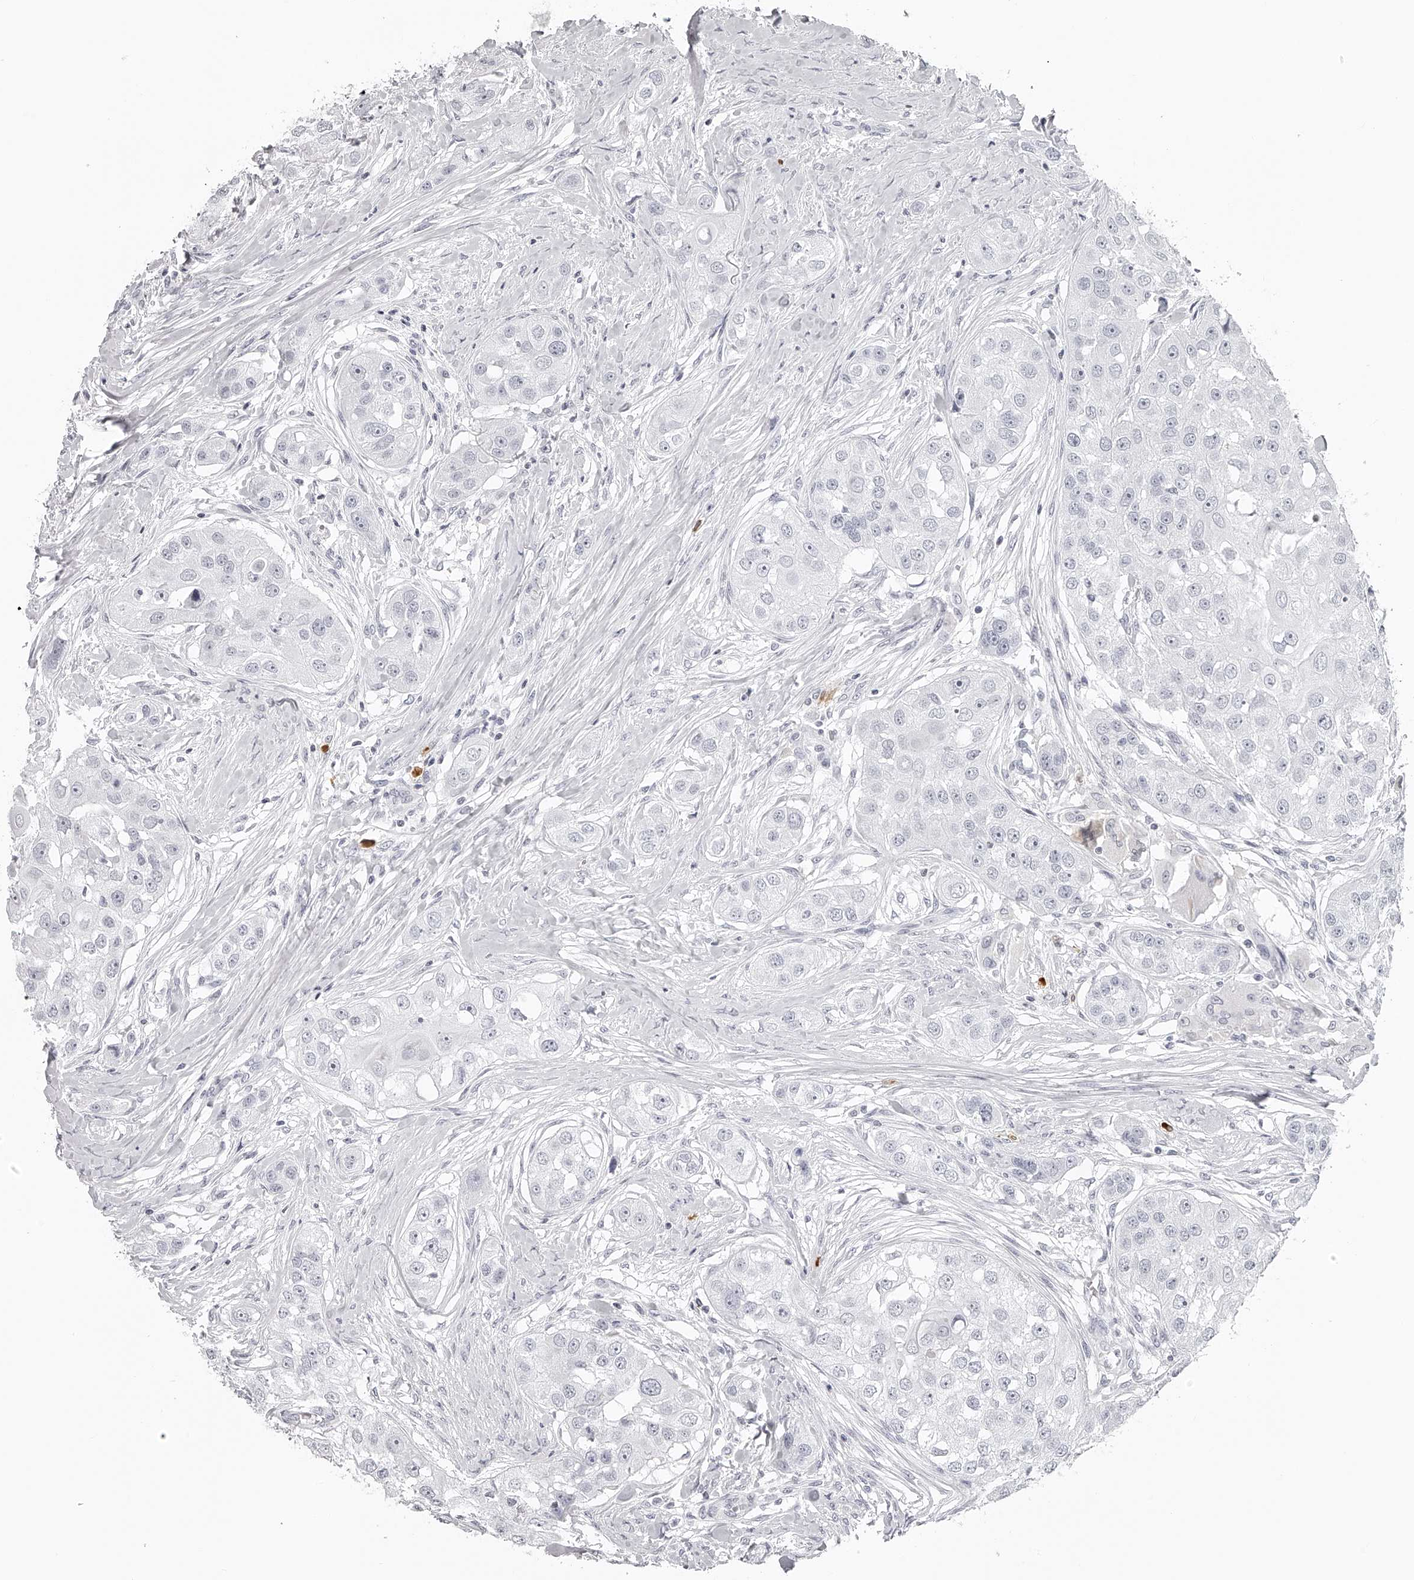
{"staining": {"intensity": "negative", "quantity": "none", "location": "none"}, "tissue": "head and neck cancer", "cell_type": "Tumor cells", "image_type": "cancer", "snomed": [{"axis": "morphology", "description": "Normal tissue, NOS"}, {"axis": "morphology", "description": "Squamous cell carcinoma, NOS"}, {"axis": "topography", "description": "Skeletal muscle"}, {"axis": "topography", "description": "Head-Neck"}], "caption": "IHC of human squamous cell carcinoma (head and neck) demonstrates no expression in tumor cells.", "gene": "SEC11C", "patient": {"sex": "male", "age": 51}}